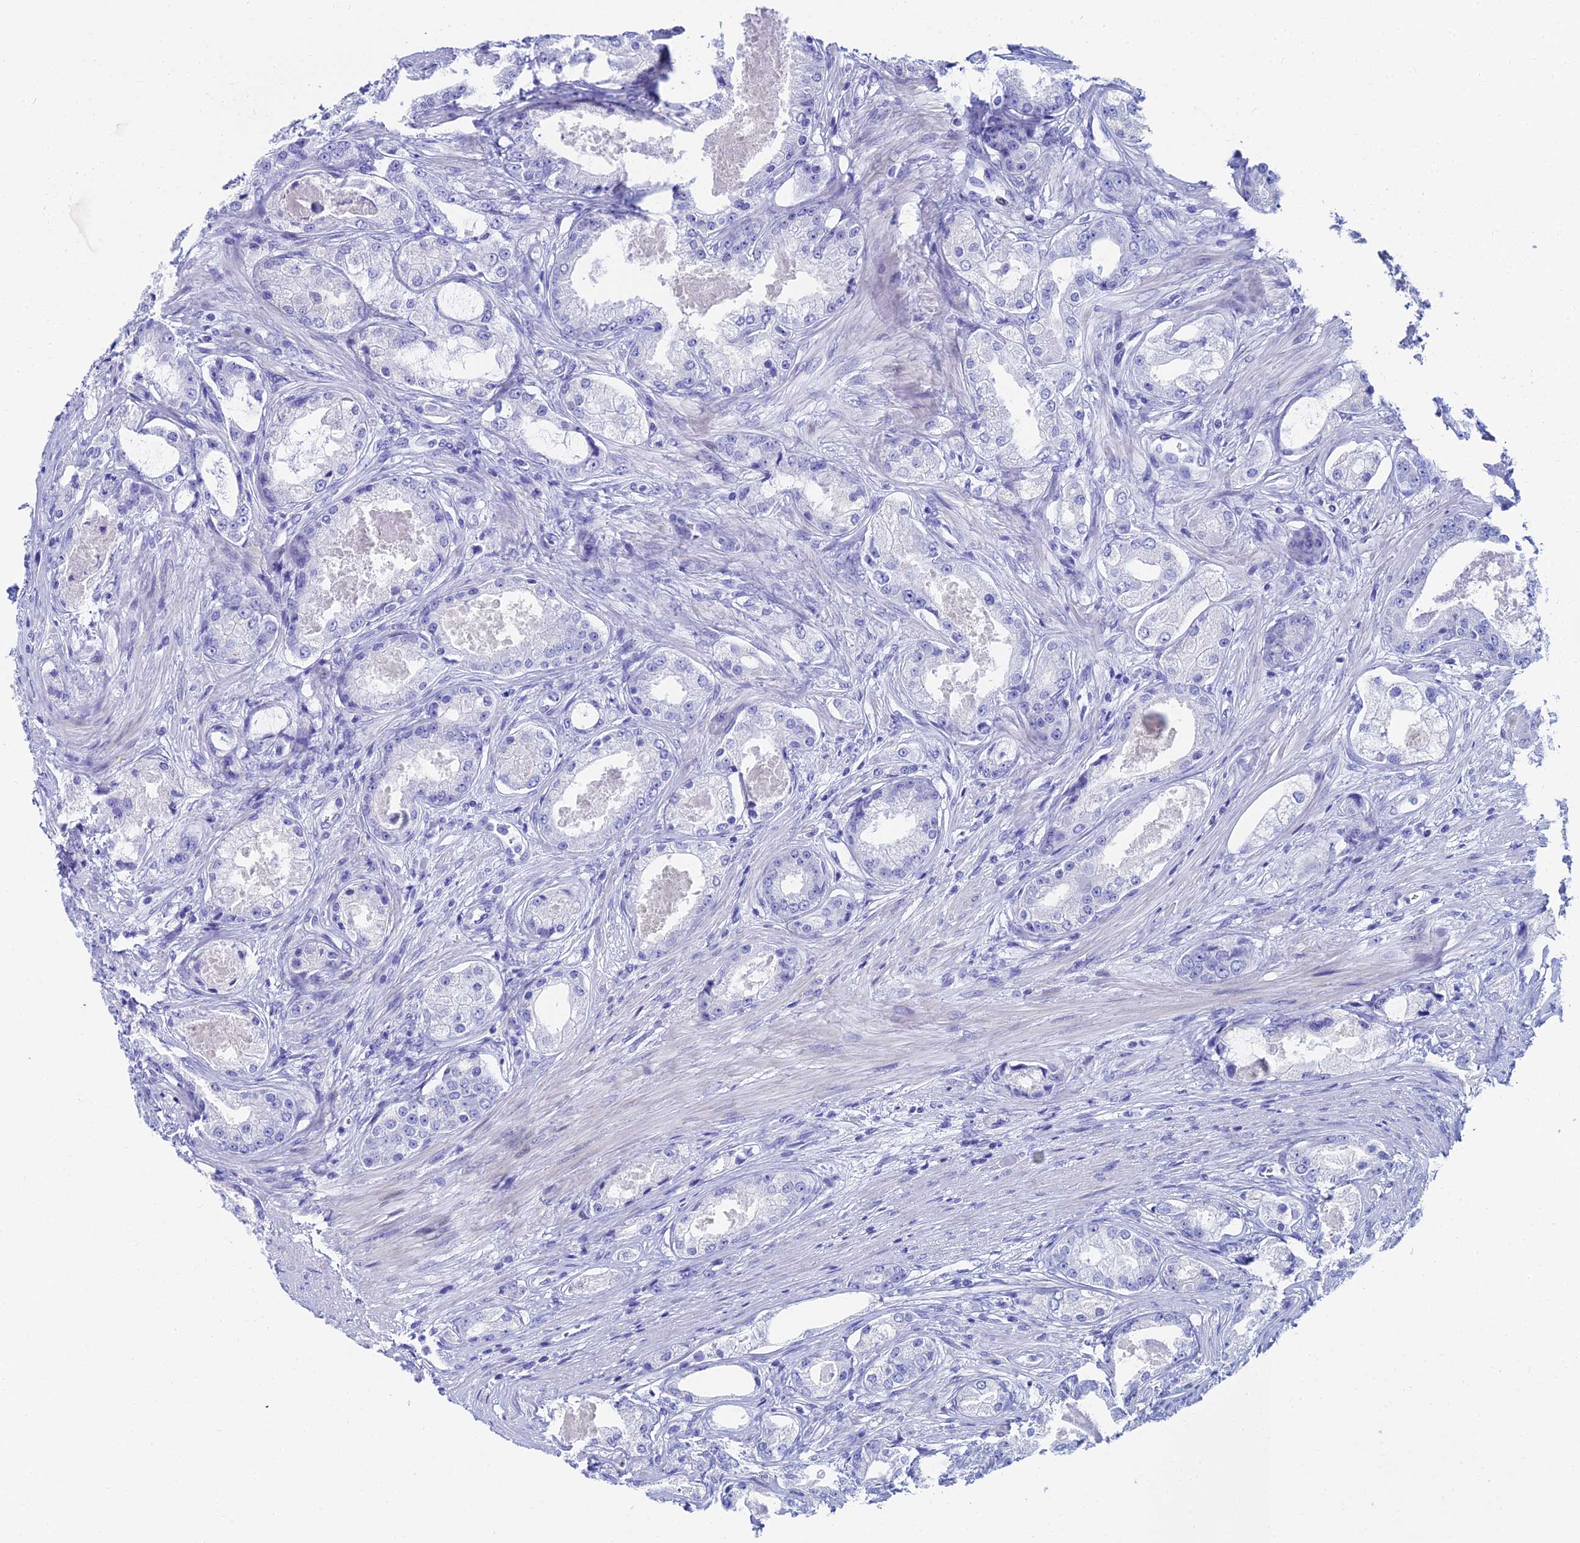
{"staining": {"intensity": "negative", "quantity": "none", "location": "none"}, "tissue": "prostate cancer", "cell_type": "Tumor cells", "image_type": "cancer", "snomed": [{"axis": "morphology", "description": "Adenocarcinoma, Low grade"}, {"axis": "topography", "description": "Prostate"}], "caption": "This is an IHC histopathology image of human prostate adenocarcinoma (low-grade). There is no expression in tumor cells.", "gene": "HSPA1L", "patient": {"sex": "male", "age": 68}}